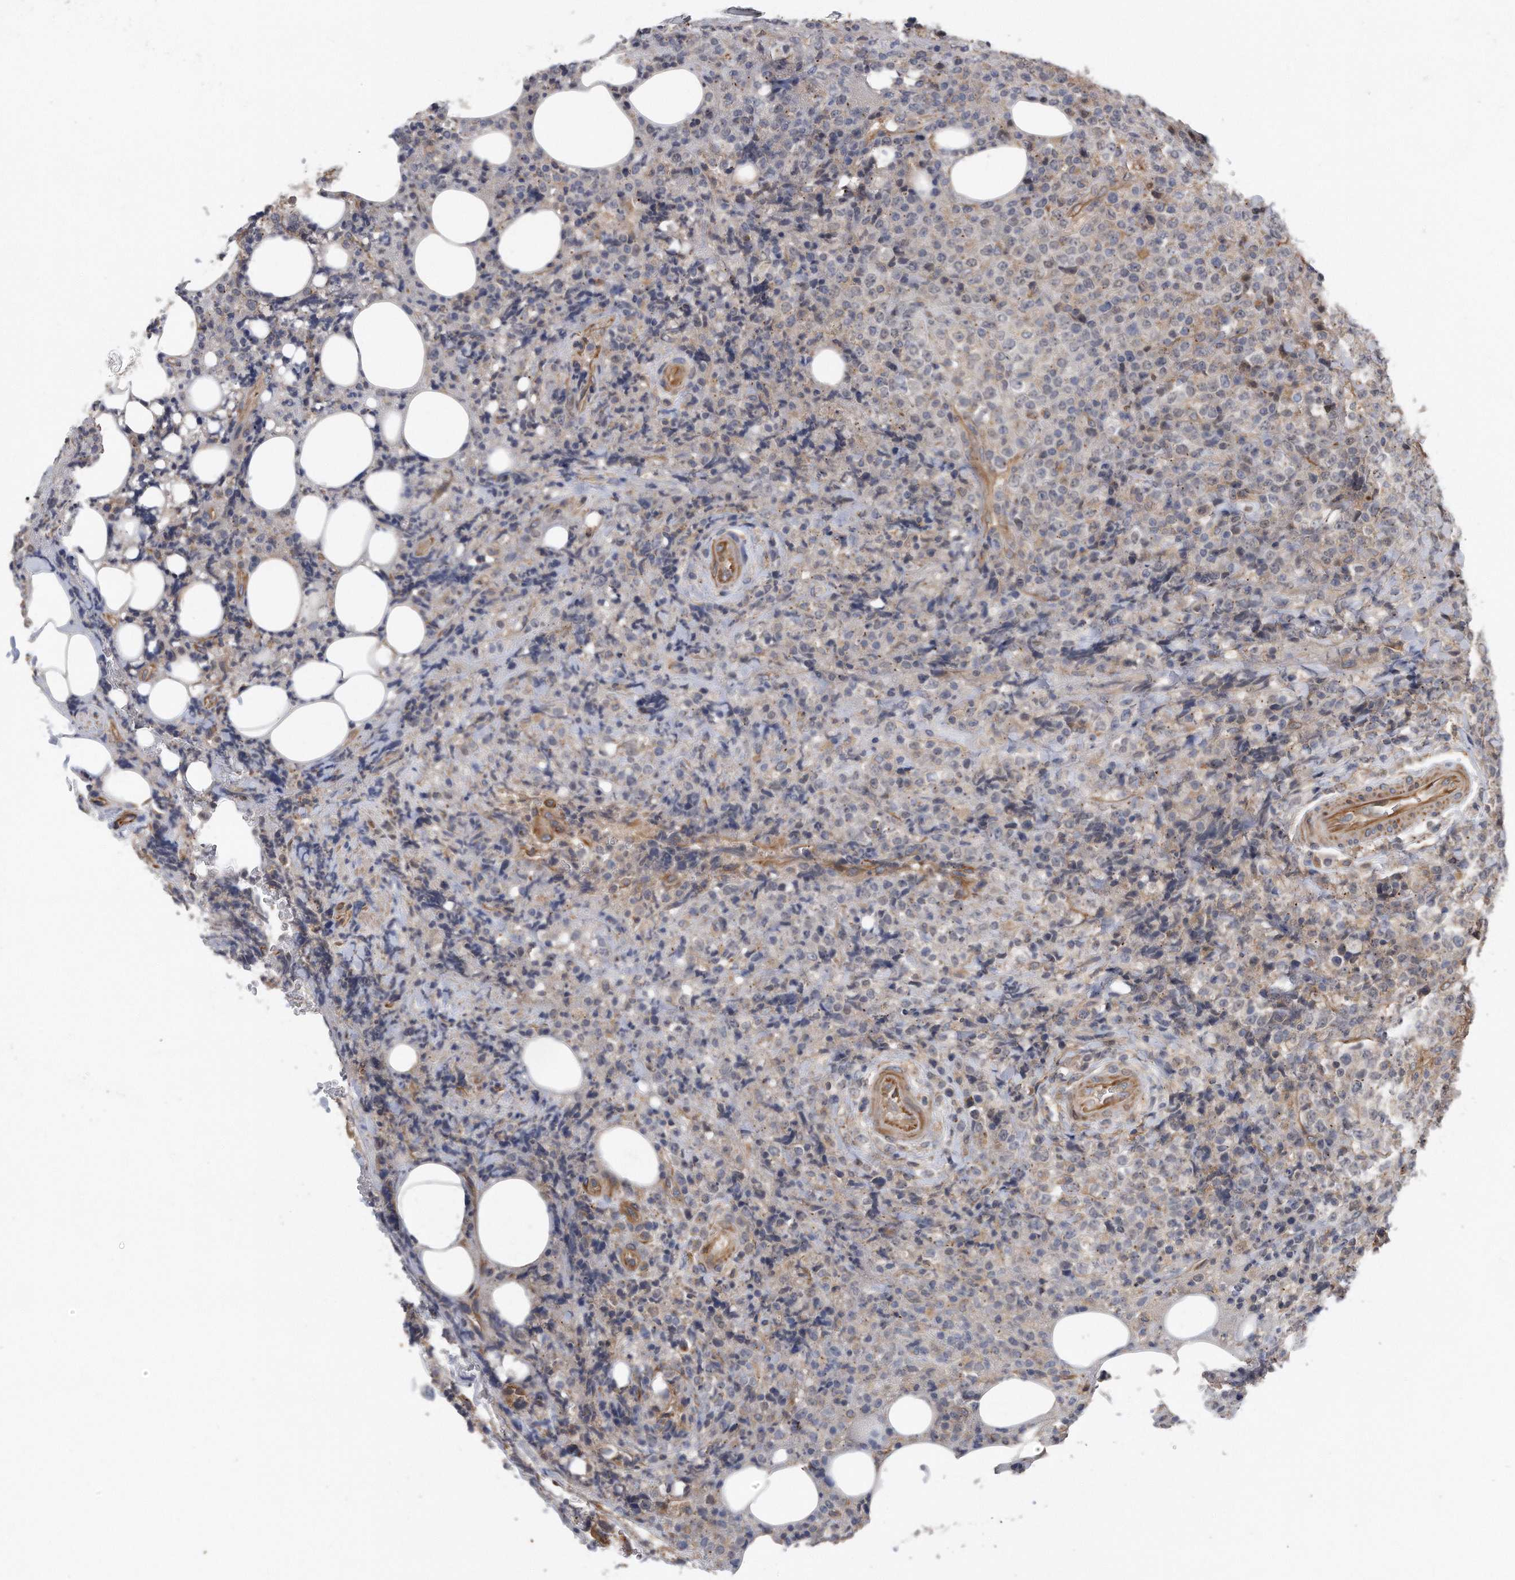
{"staining": {"intensity": "negative", "quantity": "none", "location": "none"}, "tissue": "lymphoma", "cell_type": "Tumor cells", "image_type": "cancer", "snomed": [{"axis": "morphology", "description": "Malignant lymphoma, non-Hodgkin's type, High grade"}, {"axis": "topography", "description": "Lymph node"}], "caption": "DAB (3,3'-diaminobenzidine) immunohistochemical staining of human high-grade malignant lymphoma, non-Hodgkin's type exhibits no significant staining in tumor cells.", "gene": "GPC1", "patient": {"sex": "male", "age": 13}}